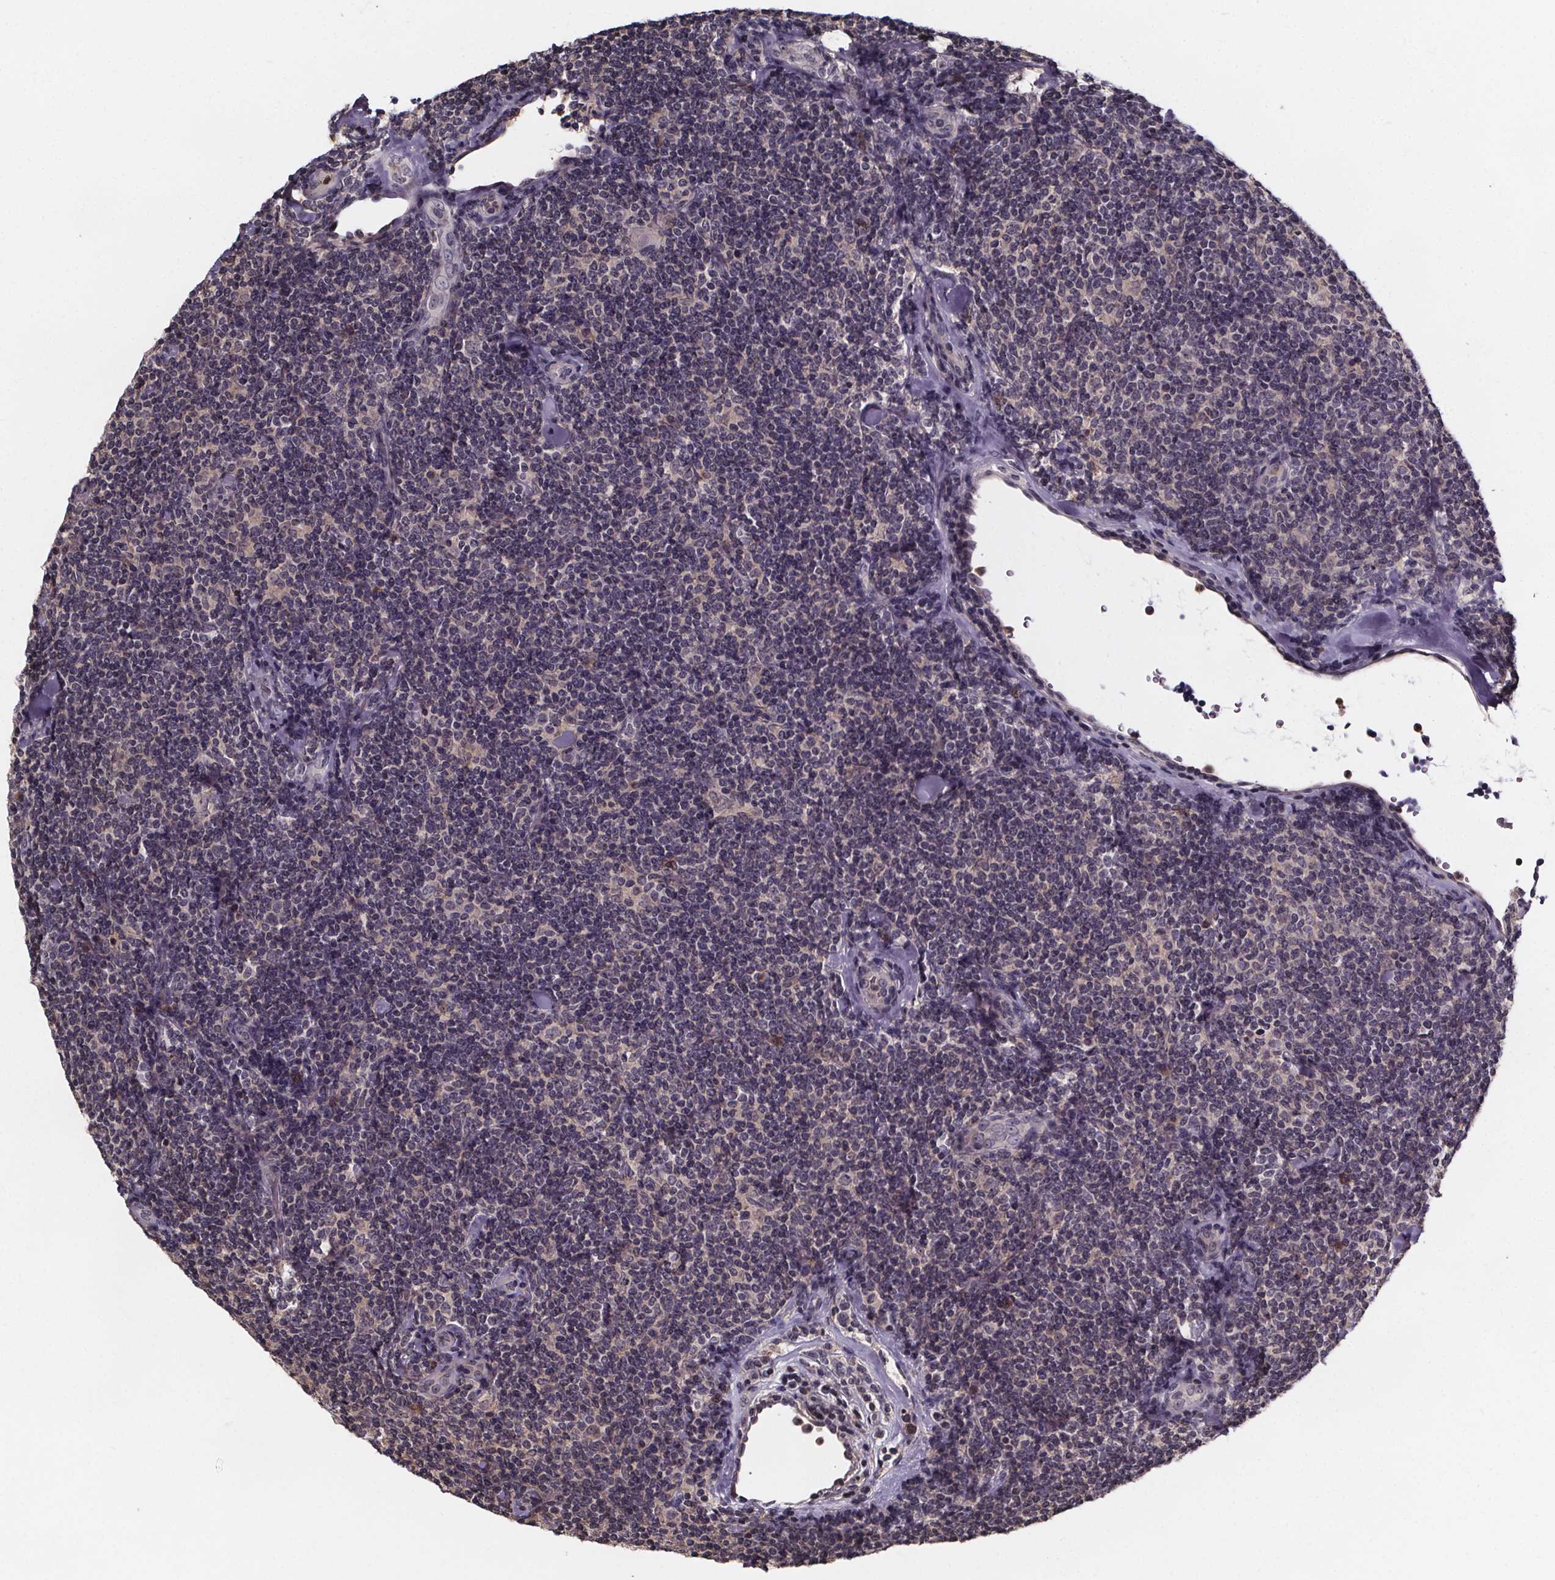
{"staining": {"intensity": "negative", "quantity": "none", "location": "none"}, "tissue": "lymphoma", "cell_type": "Tumor cells", "image_type": "cancer", "snomed": [{"axis": "morphology", "description": "Malignant lymphoma, non-Hodgkin's type, Low grade"}, {"axis": "topography", "description": "Lymph node"}], "caption": "Photomicrograph shows no significant protein positivity in tumor cells of lymphoma.", "gene": "SMIM1", "patient": {"sex": "female", "age": 56}}